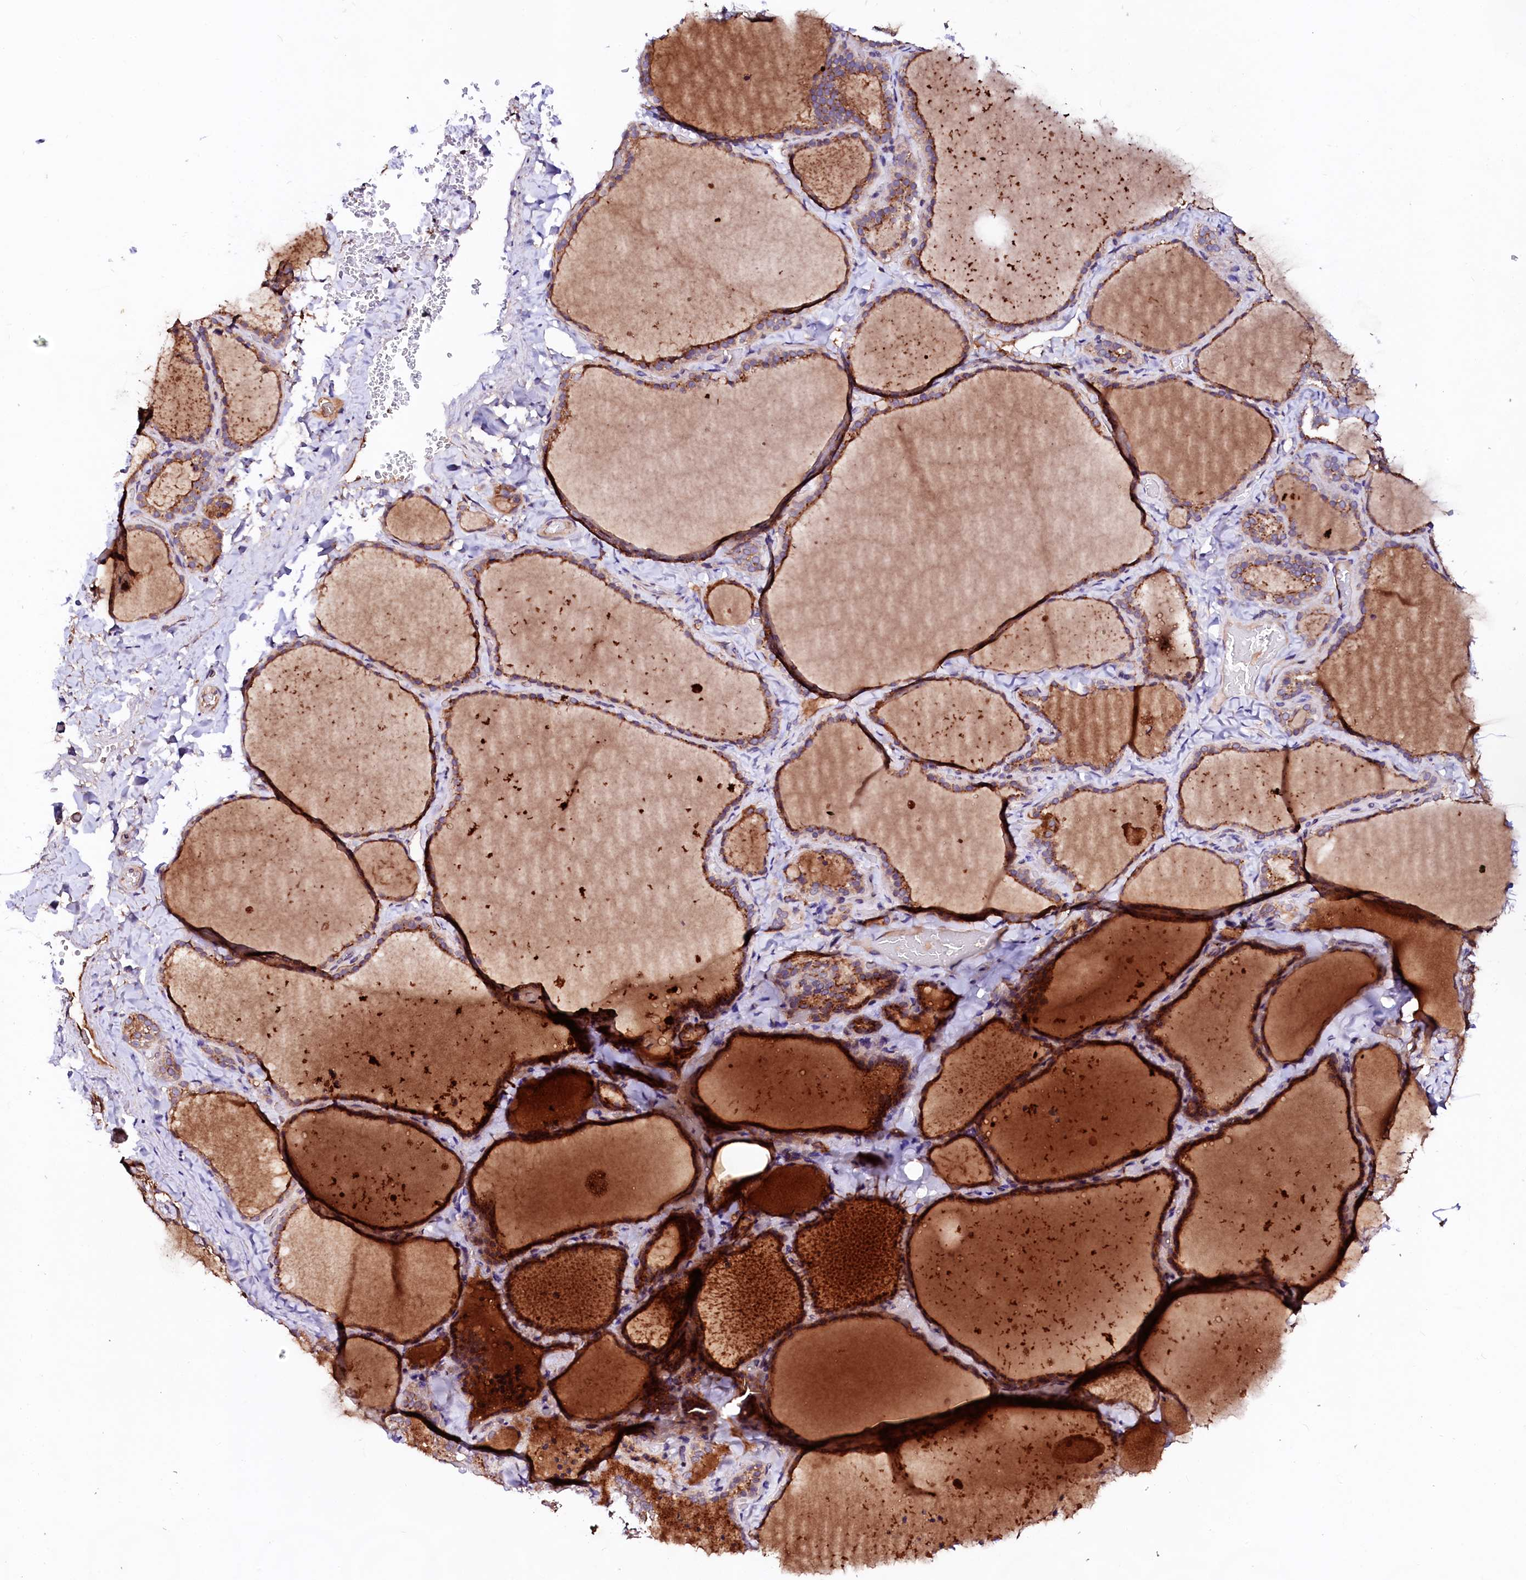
{"staining": {"intensity": "moderate", "quantity": ">75%", "location": "cytoplasmic/membranous"}, "tissue": "thyroid gland", "cell_type": "Glandular cells", "image_type": "normal", "snomed": [{"axis": "morphology", "description": "Normal tissue, NOS"}, {"axis": "topography", "description": "Thyroid gland"}], "caption": "Immunohistochemical staining of benign human thyroid gland reveals >75% levels of moderate cytoplasmic/membranous protein expression in approximately >75% of glandular cells.", "gene": "ST3GAL1", "patient": {"sex": "female", "age": 22}}